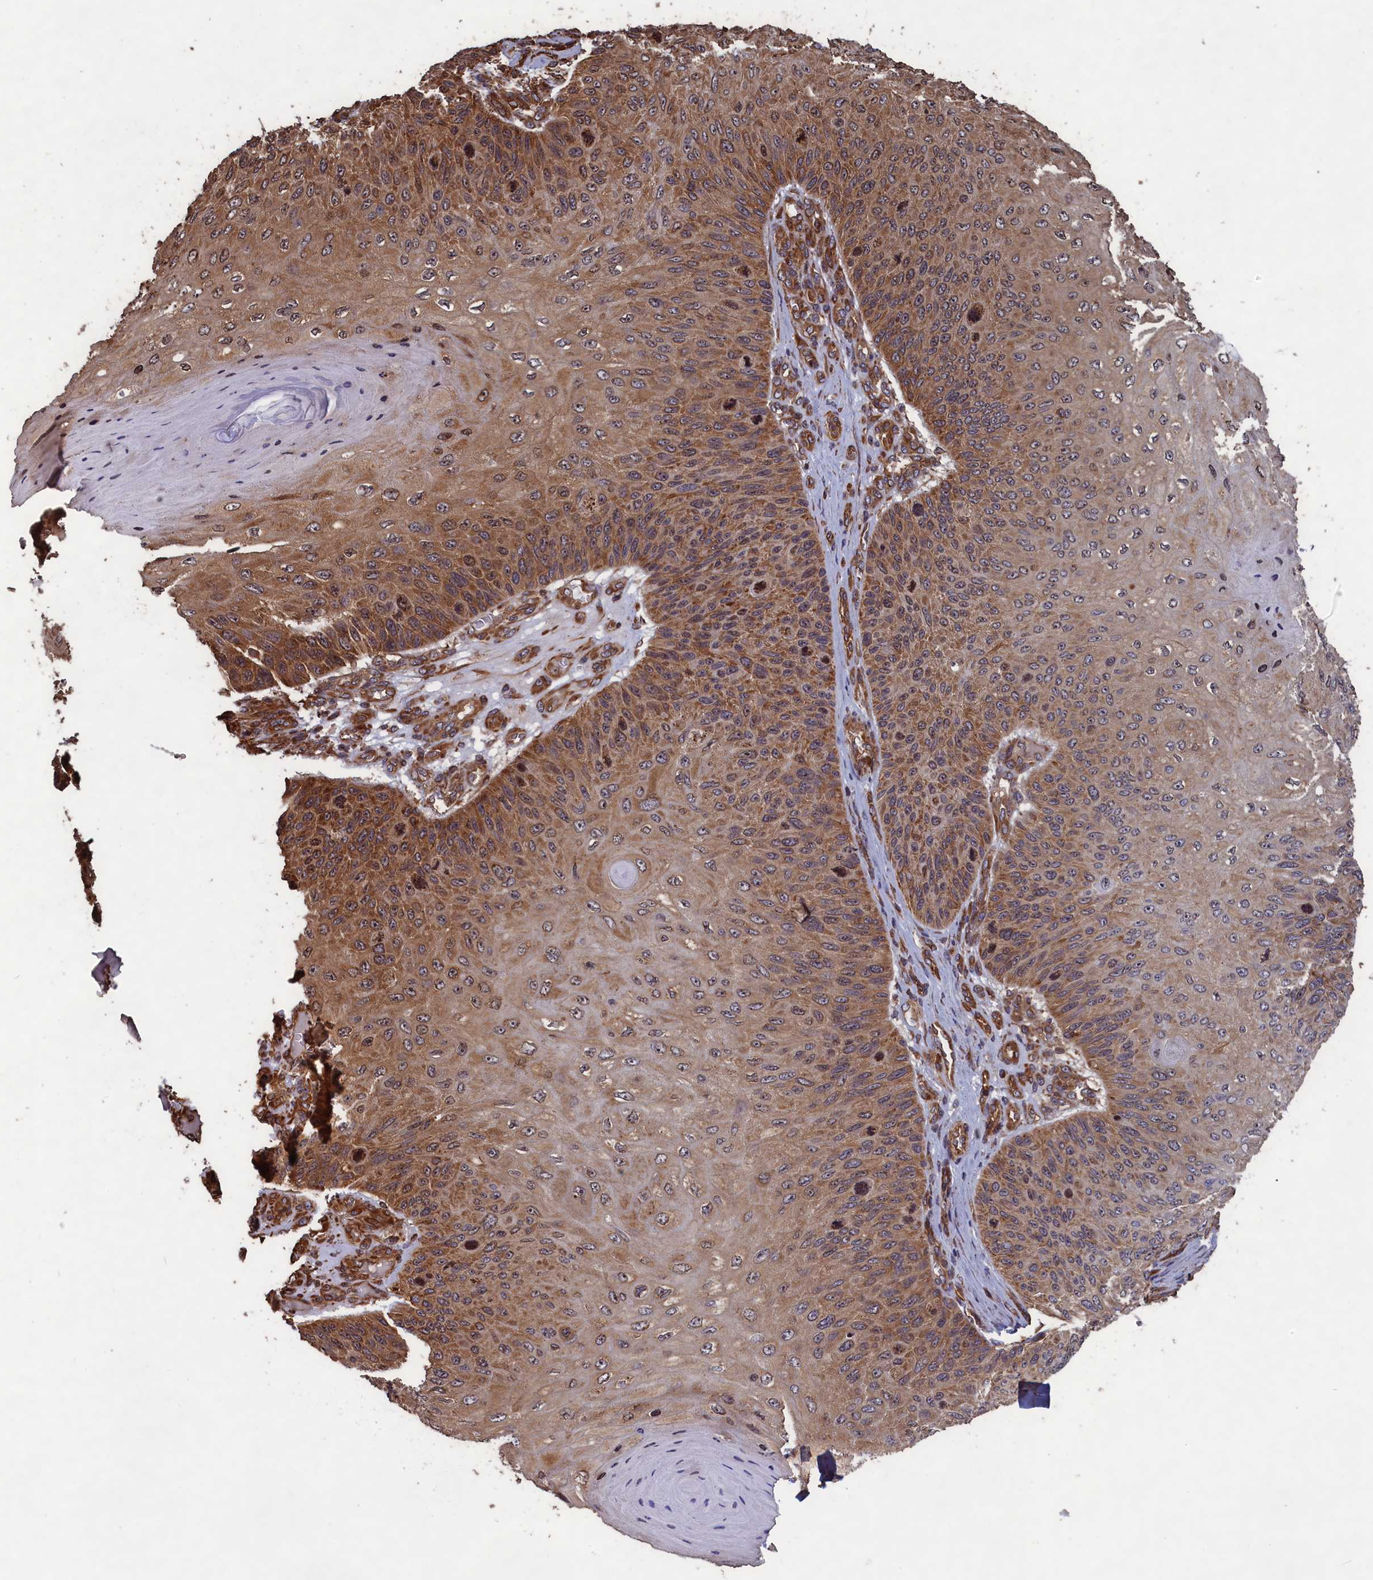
{"staining": {"intensity": "moderate", "quantity": "25%-75%", "location": "cytoplasmic/membranous"}, "tissue": "skin cancer", "cell_type": "Tumor cells", "image_type": "cancer", "snomed": [{"axis": "morphology", "description": "Squamous cell carcinoma, NOS"}, {"axis": "topography", "description": "Skin"}], "caption": "Skin cancer stained for a protein exhibits moderate cytoplasmic/membranous positivity in tumor cells.", "gene": "CCDC124", "patient": {"sex": "female", "age": 88}}